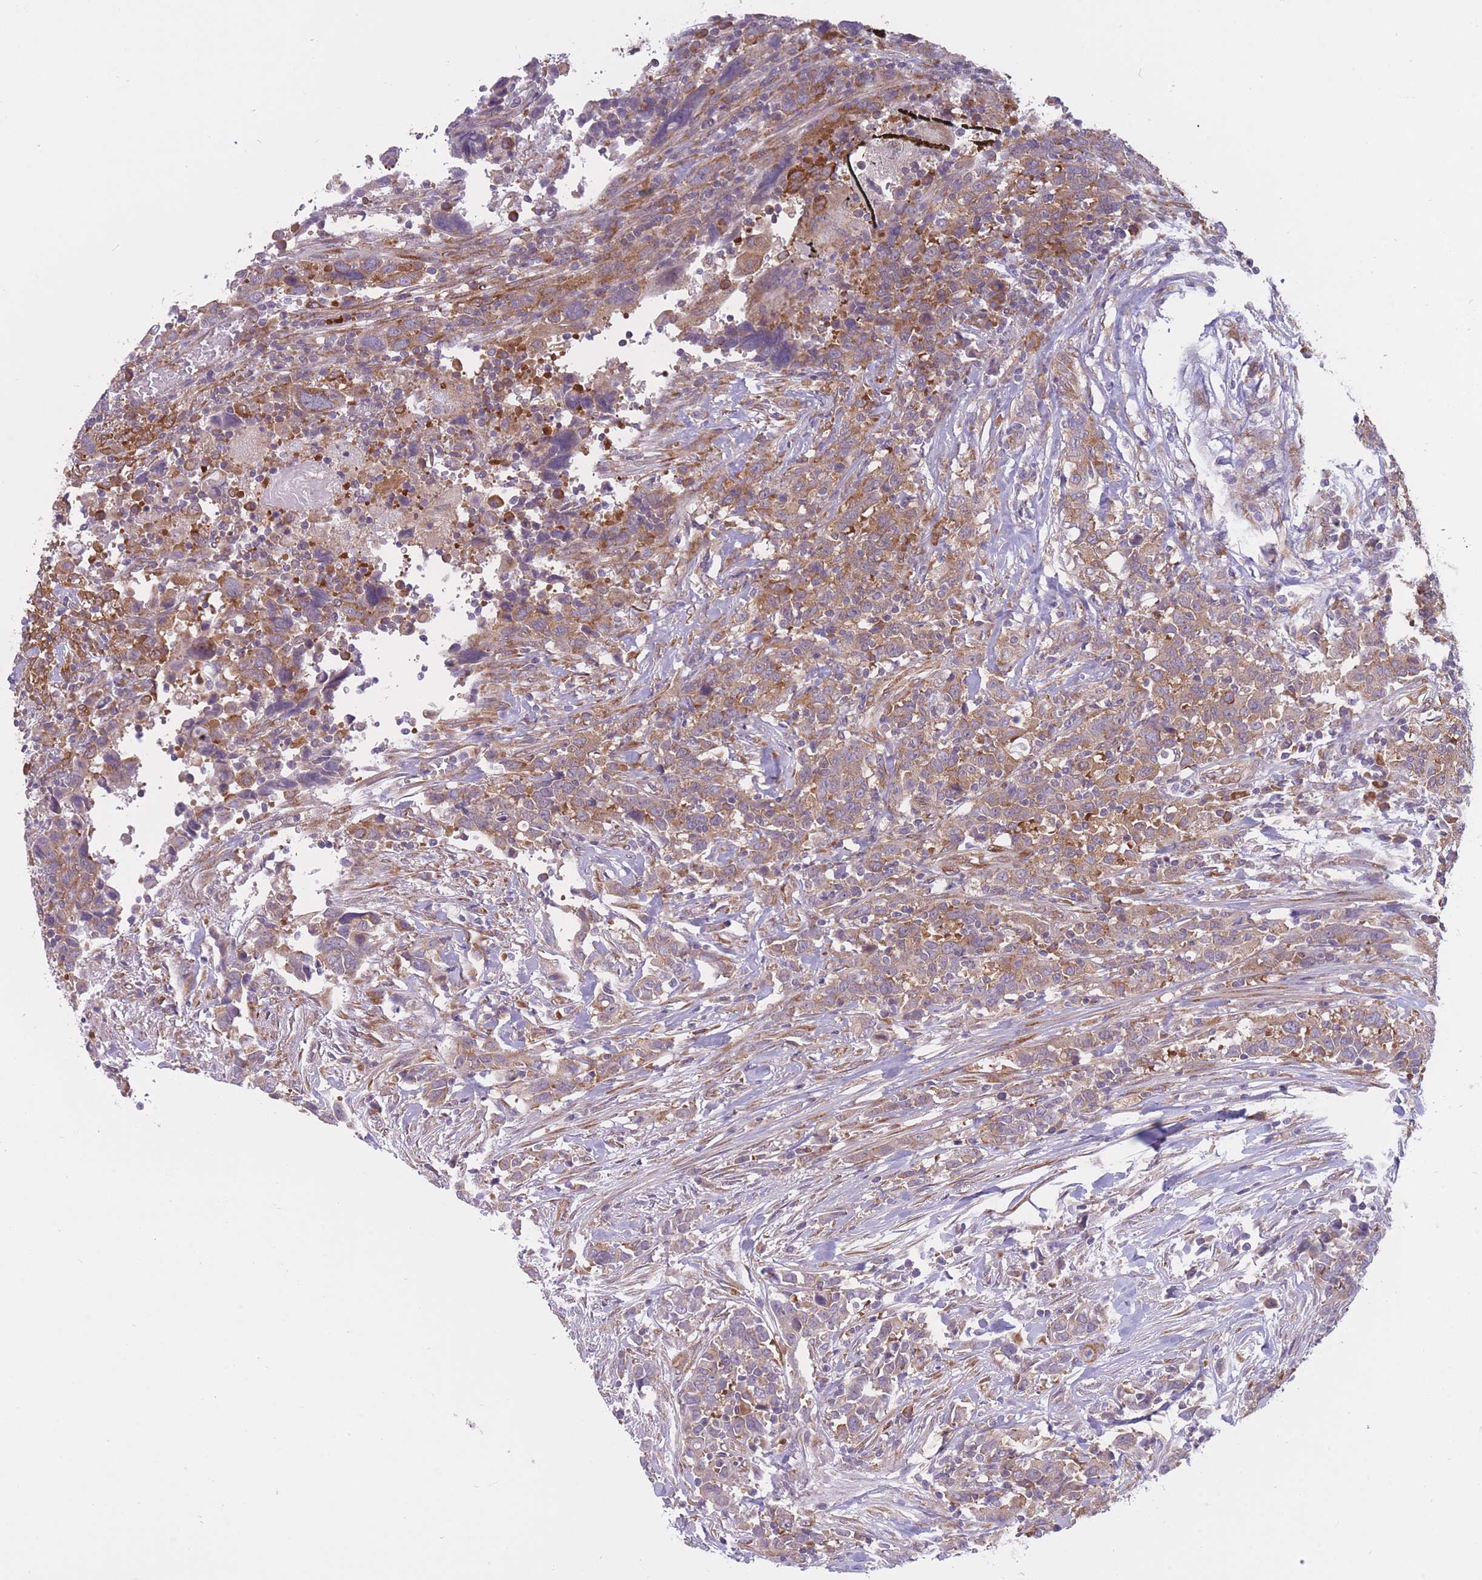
{"staining": {"intensity": "moderate", "quantity": ">75%", "location": "cytoplasmic/membranous"}, "tissue": "urothelial cancer", "cell_type": "Tumor cells", "image_type": "cancer", "snomed": [{"axis": "morphology", "description": "Urothelial carcinoma, High grade"}, {"axis": "topography", "description": "Urinary bladder"}], "caption": "This micrograph demonstrates immunohistochemistry (IHC) staining of human high-grade urothelial carcinoma, with medium moderate cytoplasmic/membranous positivity in about >75% of tumor cells.", "gene": "CCDC124", "patient": {"sex": "male", "age": 61}}